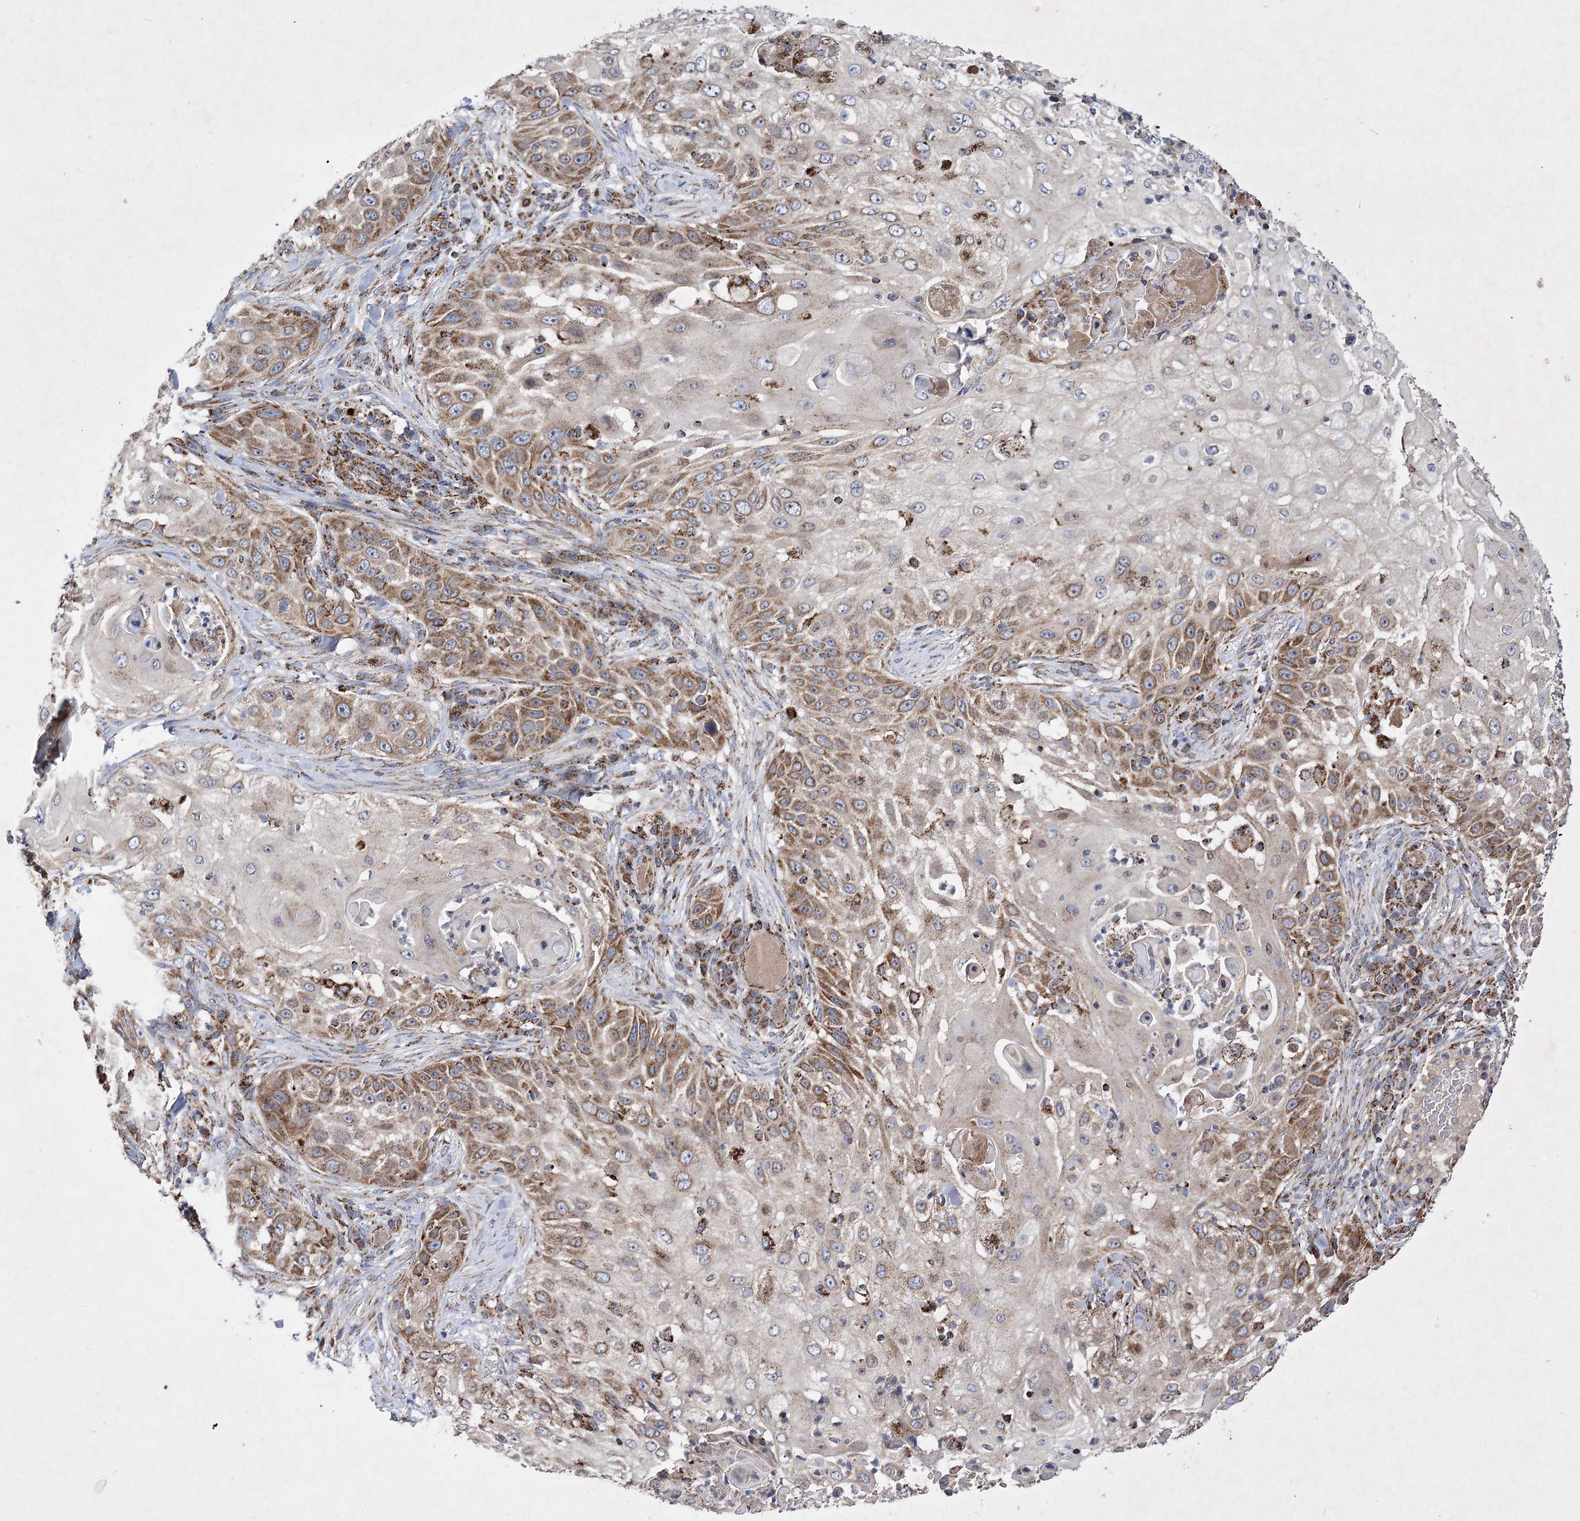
{"staining": {"intensity": "moderate", "quantity": ">75%", "location": "cytoplasmic/membranous"}, "tissue": "skin cancer", "cell_type": "Tumor cells", "image_type": "cancer", "snomed": [{"axis": "morphology", "description": "Squamous cell carcinoma, NOS"}, {"axis": "topography", "description": "Skin"}], "caption": "Immunohistochemistry staining of squamous cell carcinoma (skin), which displays medium levels of moderate cytoplasmic/membranous positivity in about >75% of tumor cells indicating moderate cytoplasmic/membranous protein expression. The staining was performed using DAB (brown) for protein detection and nuclei were counterstained in hematoxylin (blue).", "gene": "ASNSD1", "patient": {"sex": "female", "age": 44}}